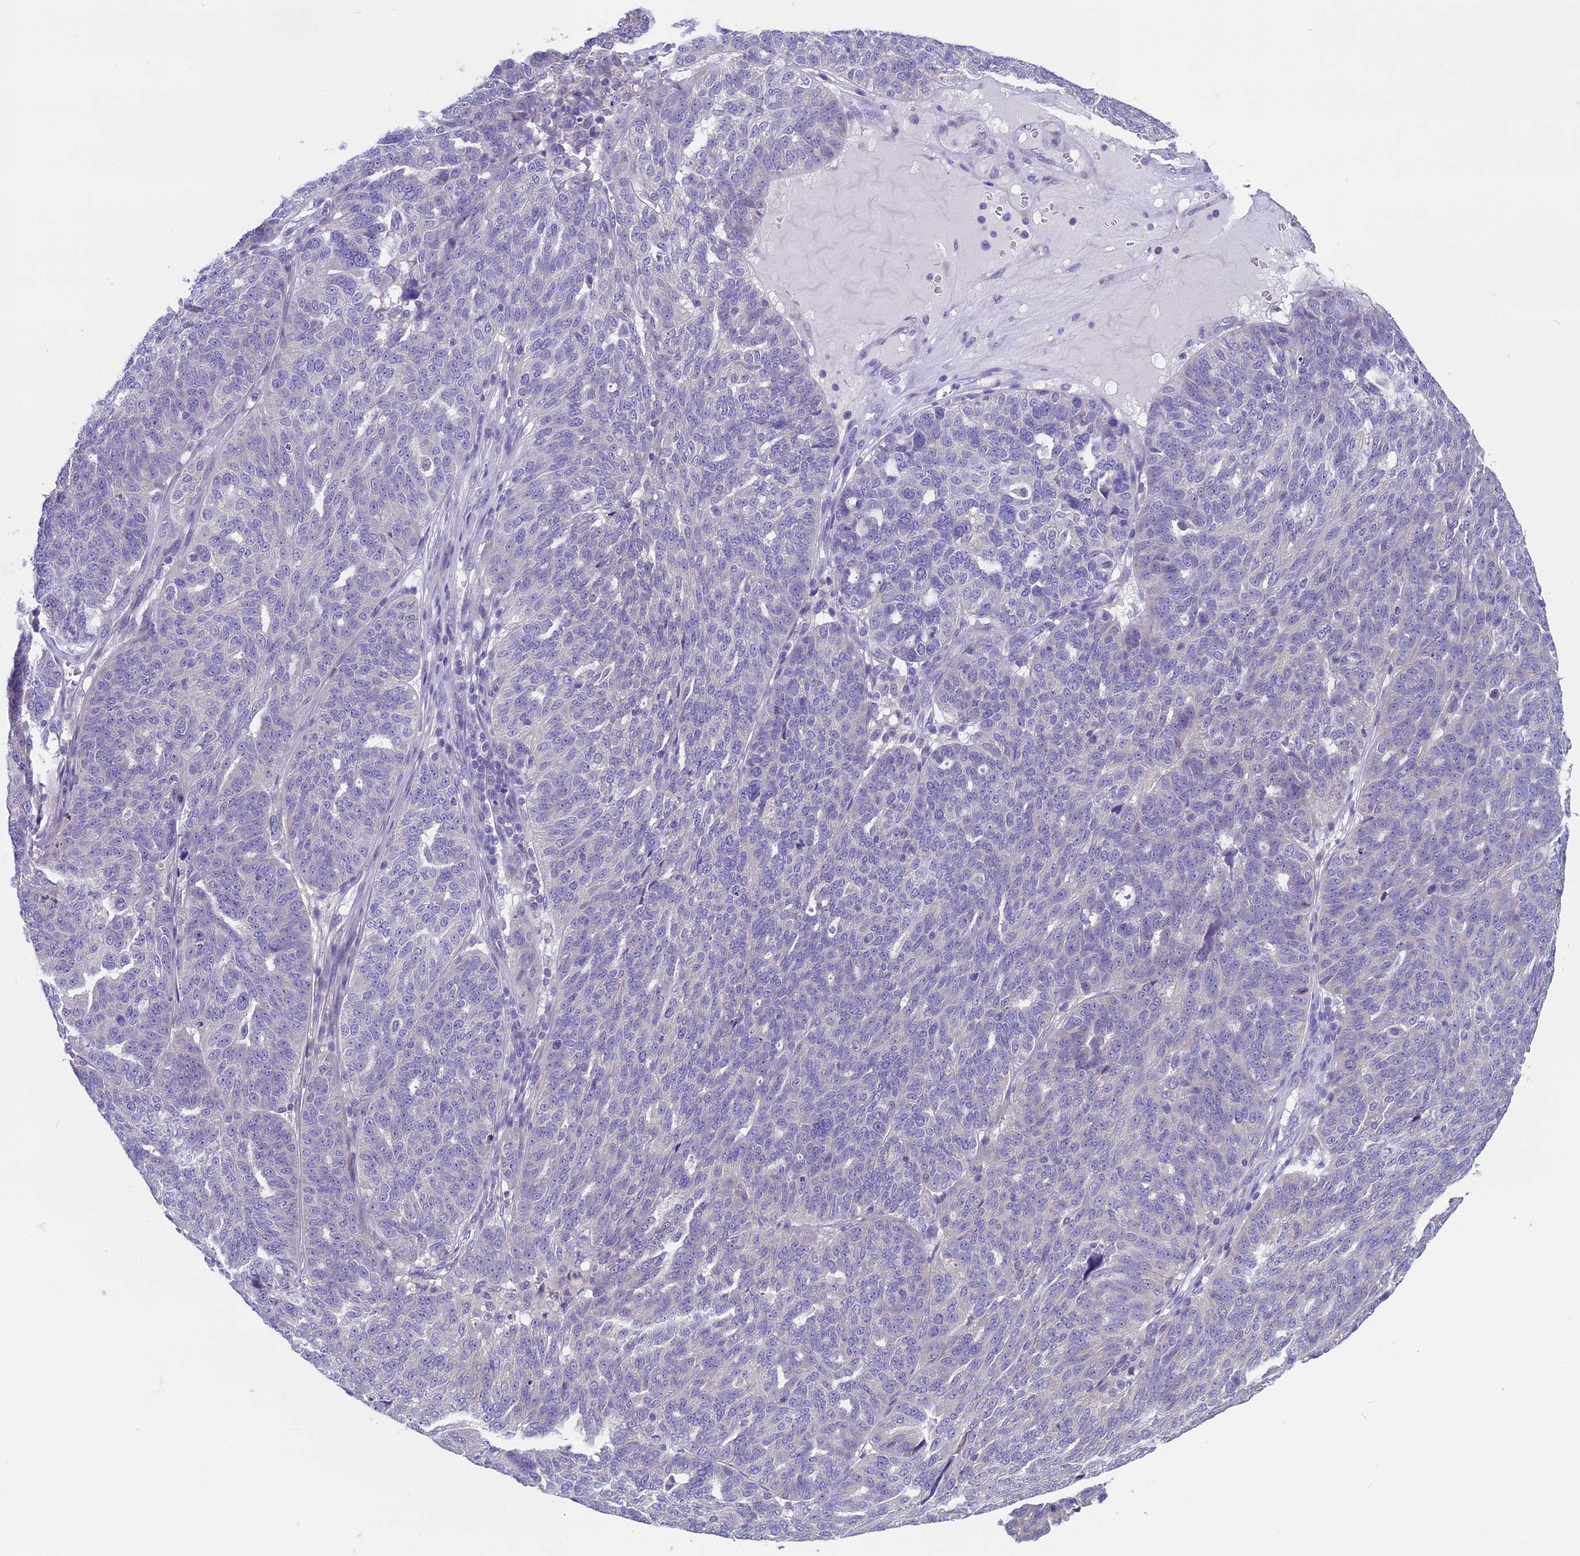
{"staining": {"intensity": "negative", "quantity": "none", "location": "none"}, "tissue": "ovarian cancer", "cell_type": "Tumor cells", "image_type": "cancer", "snomed": [{"axis": "morphology", "description": "Cystadenocarcinoma, serous, NOS"}, {"axis": "topography", "description": "Ovary"}], "caption": "Ovarian cancer (serous cystadenocarcinoma) was stained to show a protein in brown. There is no significant expression in tumor cells.", "gene": "DCTN5", "patient": {"sex": "female", "age": 59}}